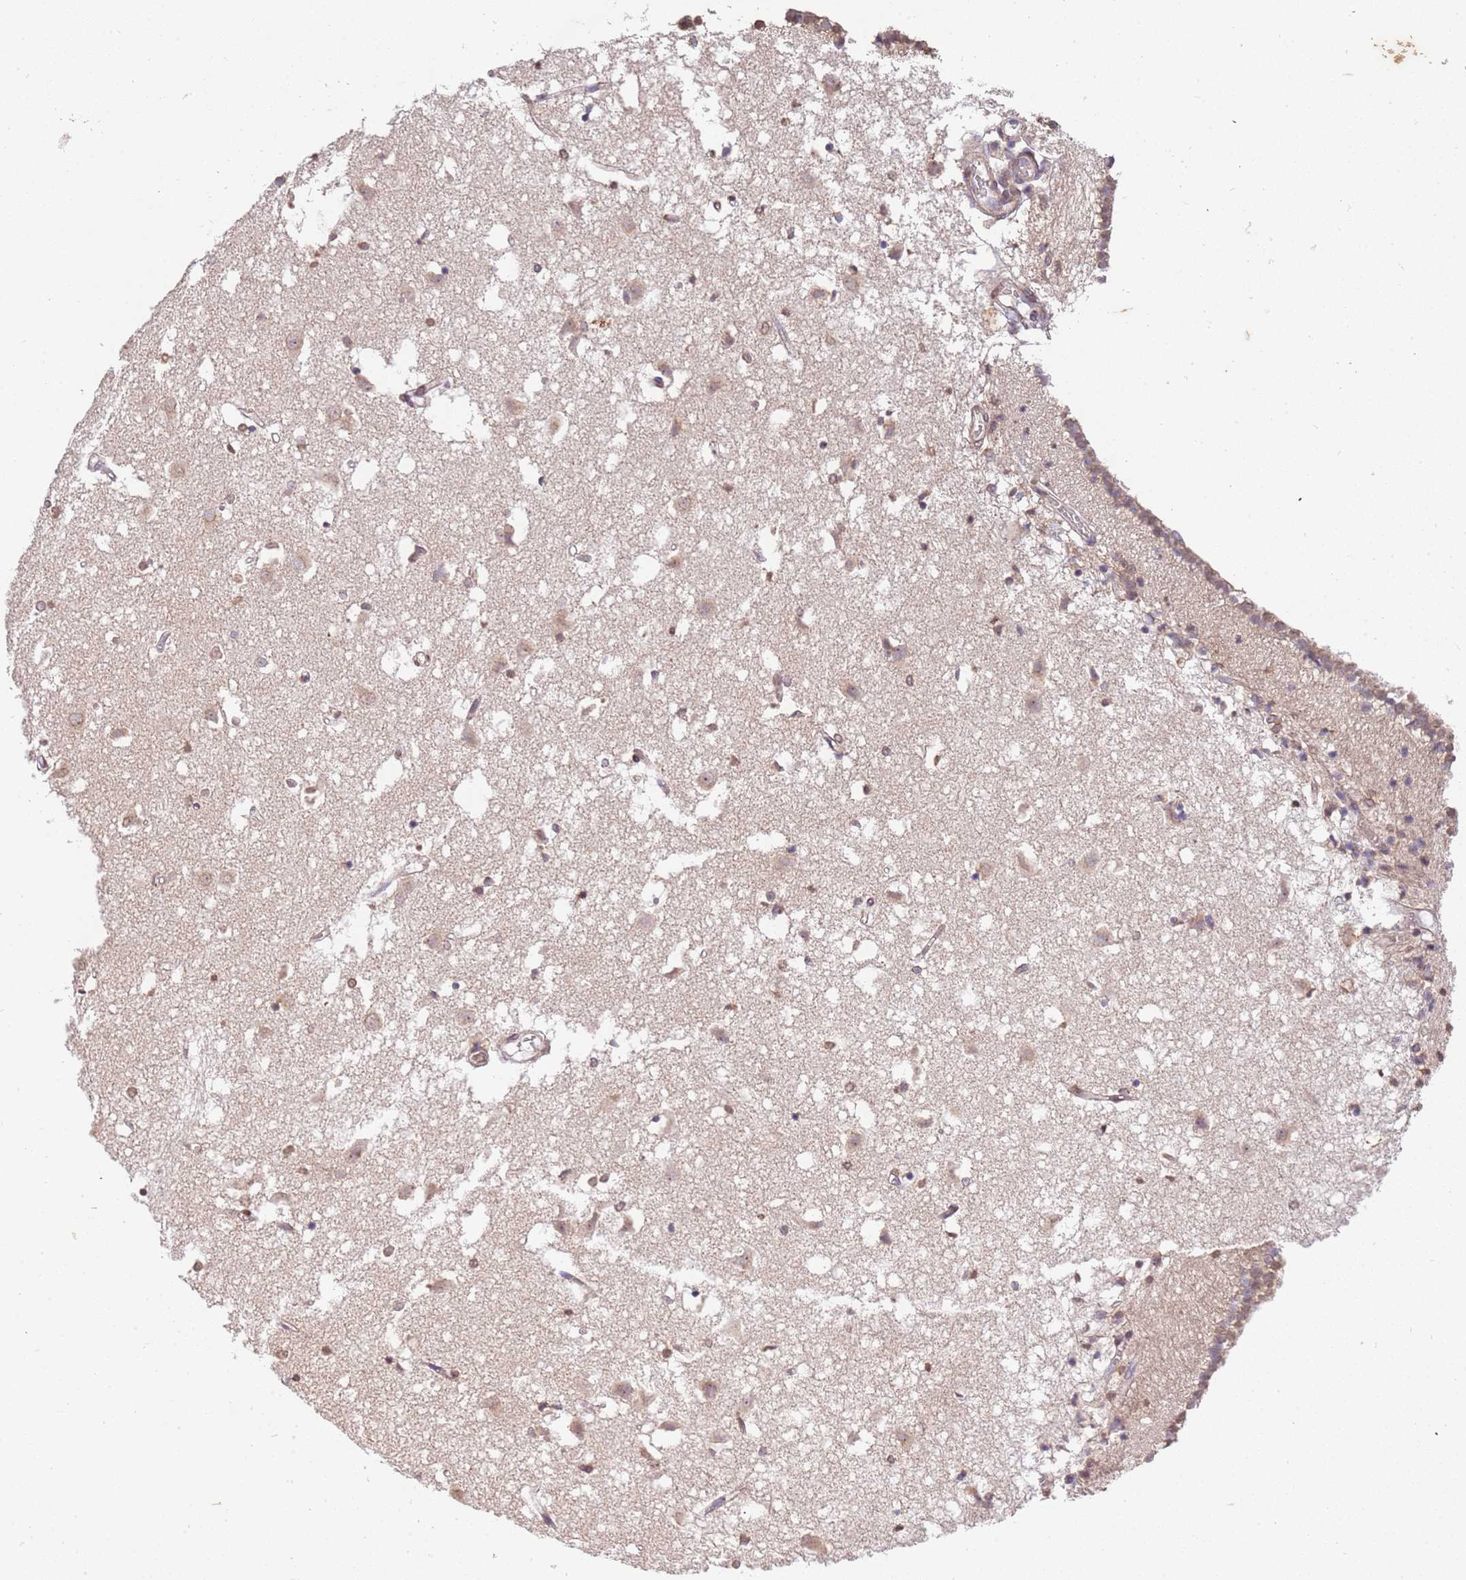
{"staining": {"intensity": "weak", "quantity": "25%-75%", "location": "cytoplasmic/membranous,nuclear"}, "tissue": "caudate", "cell_type": "Glial cells", "image_type": "normal", "snomed": [{"axis": "morphology", "description": "Normal tissue, NOS"}, {"axis": "topography", "description": "Lateral ventricle wall"}], "caption": "A micrograph showing weak cytoplasmic/membranous,nuclear positivity in approximately 25%-75% of glial cells in unremarkable caudate, as visualized by brown immunohistochemical staining.", "gene": "SLC16A4", "patient": {"sex": "male", "age": 70}}